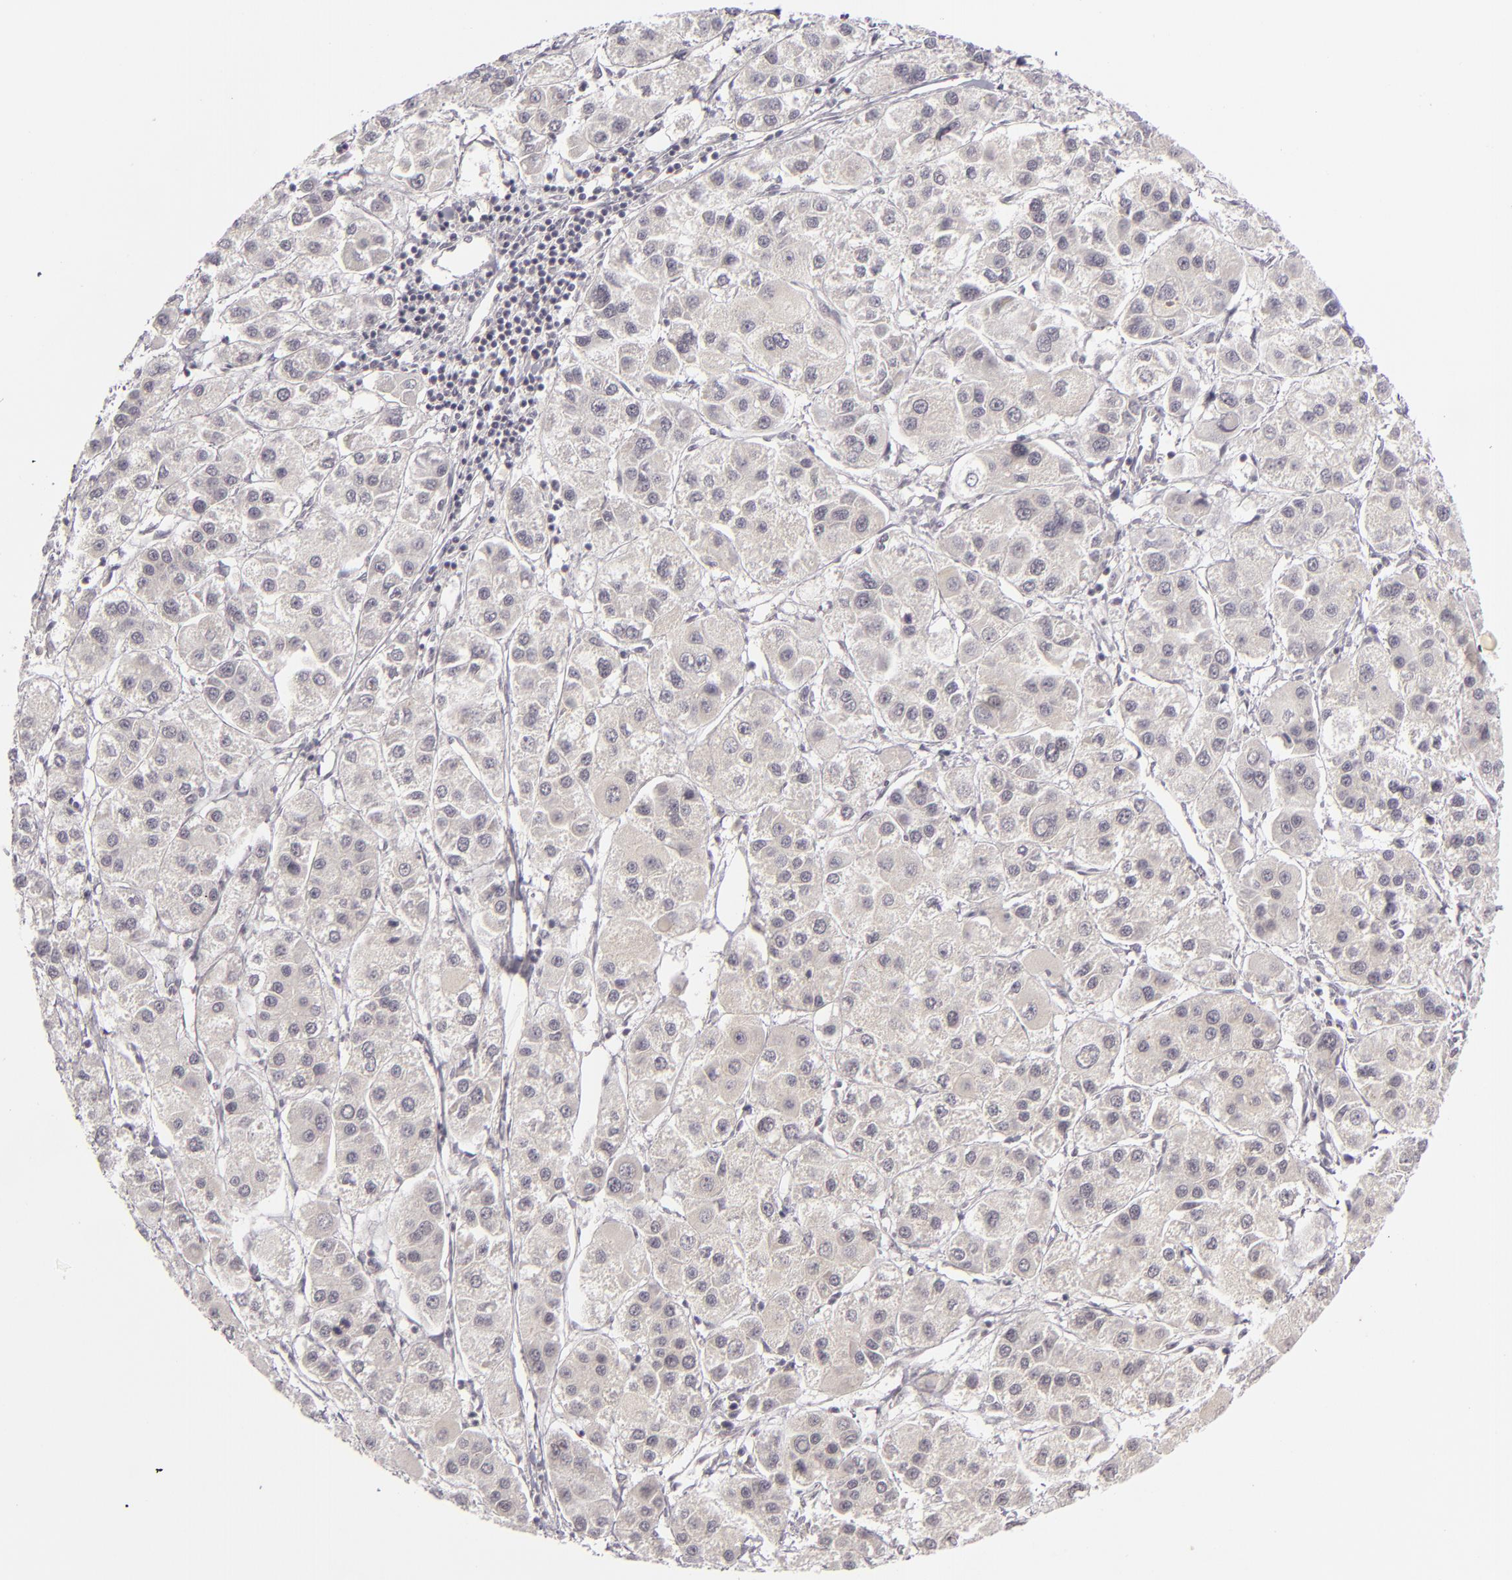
{"staining": {"intensity": "negative", "quantity": "none", "location": "none"}, "tissue": "liver cancer", "cell_type": "Tumor cells", "image_type": "cancer", "snomed": [{"axis": "morphology", "description": "Carcinoma, Hepatocellular, NOS"}, {"axis": "topography", "description": "Liver"}], "caption": "A high-resolution image shows IHC staining of liver cancer (hepatocellular carcinoma), which exhibits no significant staining in tumor cells. (IHC, brightfield microscopy, high magnification).", "gene": "DLG3", "patient": {"sex": "female", "age": 85}}